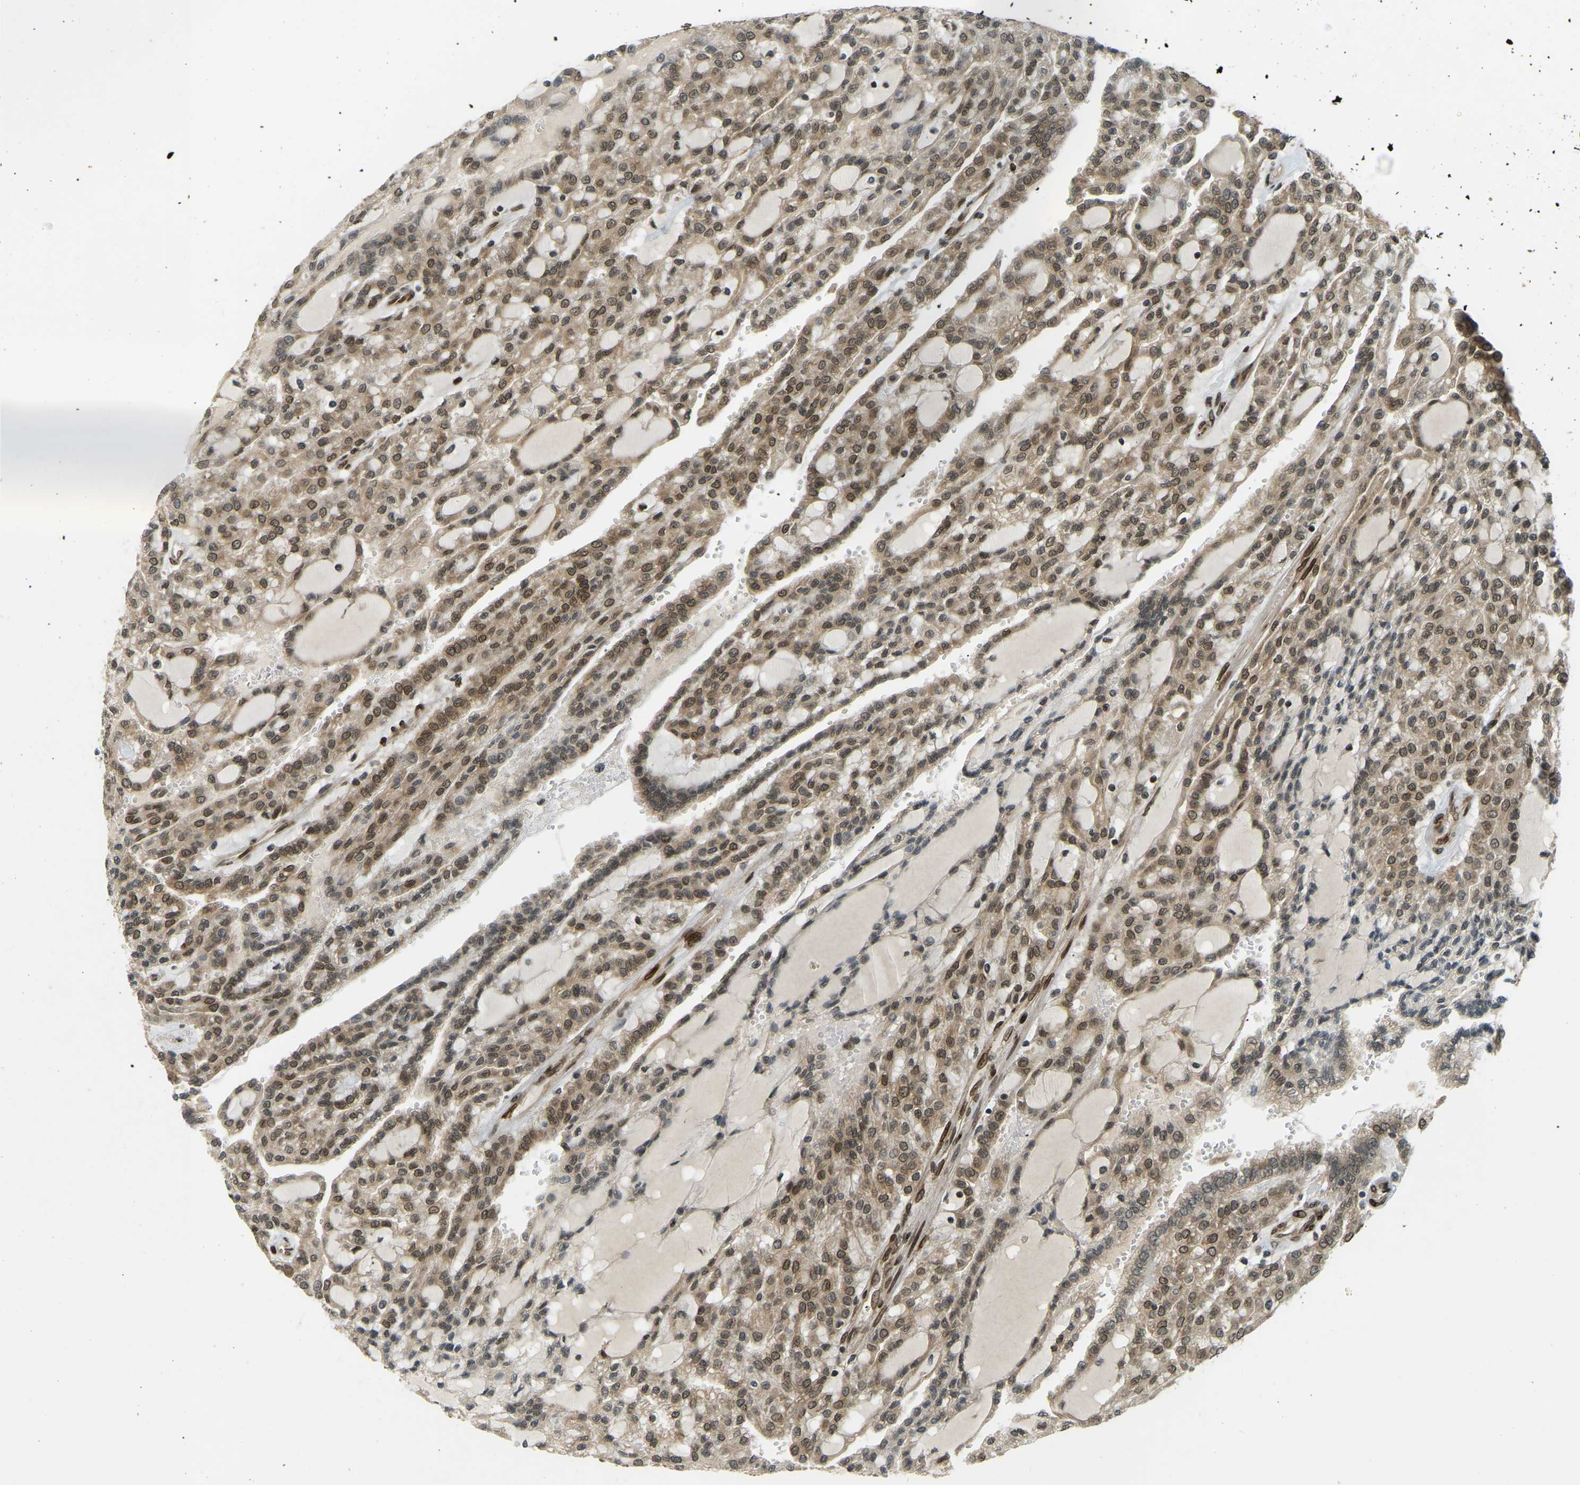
{"staining": {"intensity": "moderate", "quantity": ">75%", "location": "cytoplasmic/membranous,nuclear"}, "tissue": "renal cancer", "cell_type": "Tumor cells", "image_type": "cancer", "snomed": [{"axis": "morphology", "description": "Adenocarcinoma, NOS"}, {"axis": "topography", "description": "Kidney"}], "caption": "A brown stain shows moderate cytoplasmic/membranous and nuclear positivity of a protein in renal adenocarcinoma tumor cells.", "gene": "SYNE1", "patient": {"sex": "male", "age": 63}}